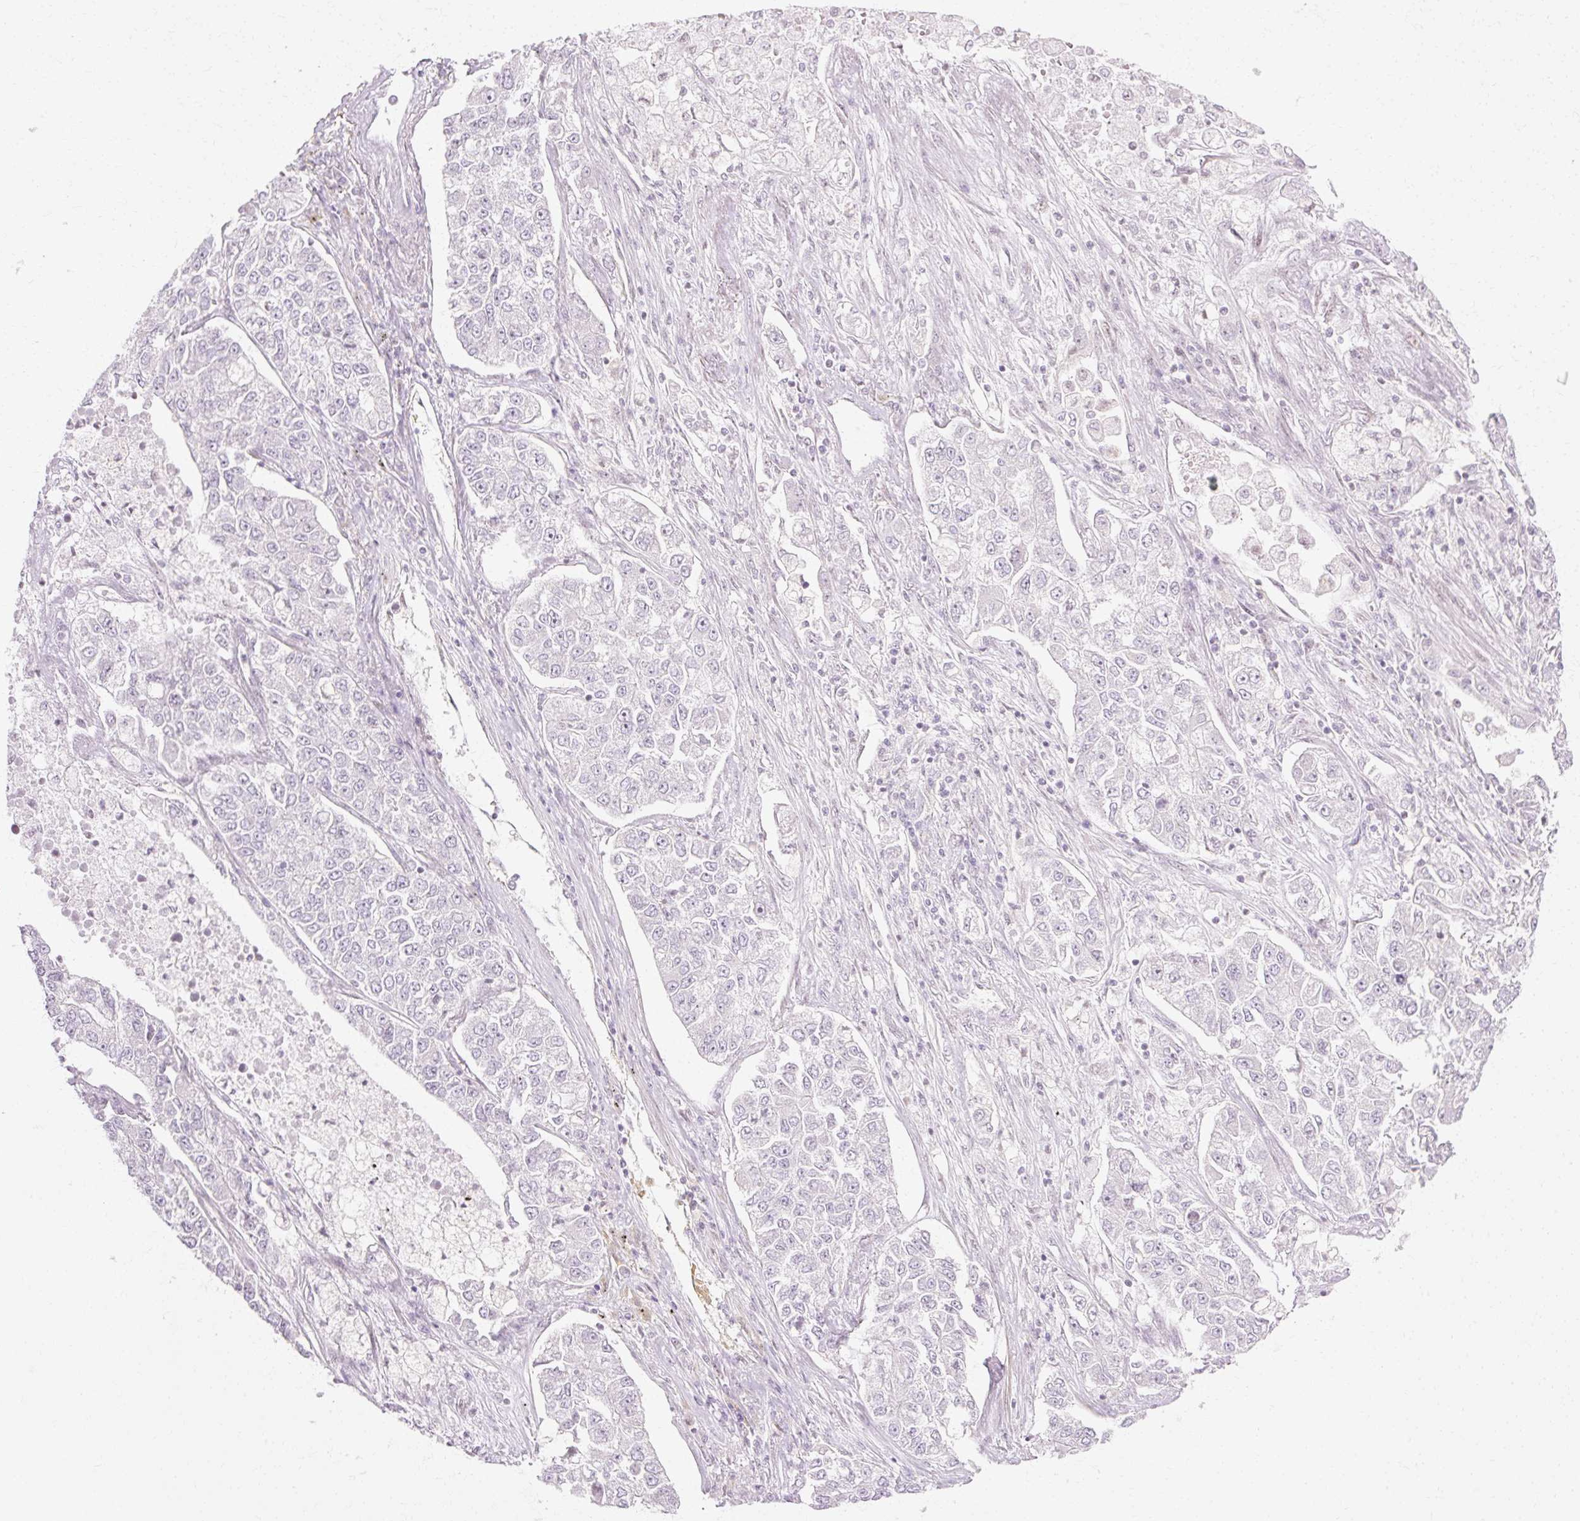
{"staining": {"intensity": "negative", "quantity": "none", "location": "none"}, "tissue": "lung cancer", "cell_type": "Tumor cells", "image_type": "cancer", "snomed": [{"axis": "morphology", "description": "Adenocarcinoma, NOS"}, {"axis": "topography", "description": "Lung"}], "caption": "This image is of lung adenocarcinoma stained with immunohistochemistry (IHC) to label a protein in brown with the nuclei are counter-stained blue. There is no expression in tumor cells.", "gene": "C3orf49", "patient": {"sex": "male", "age": 49}}